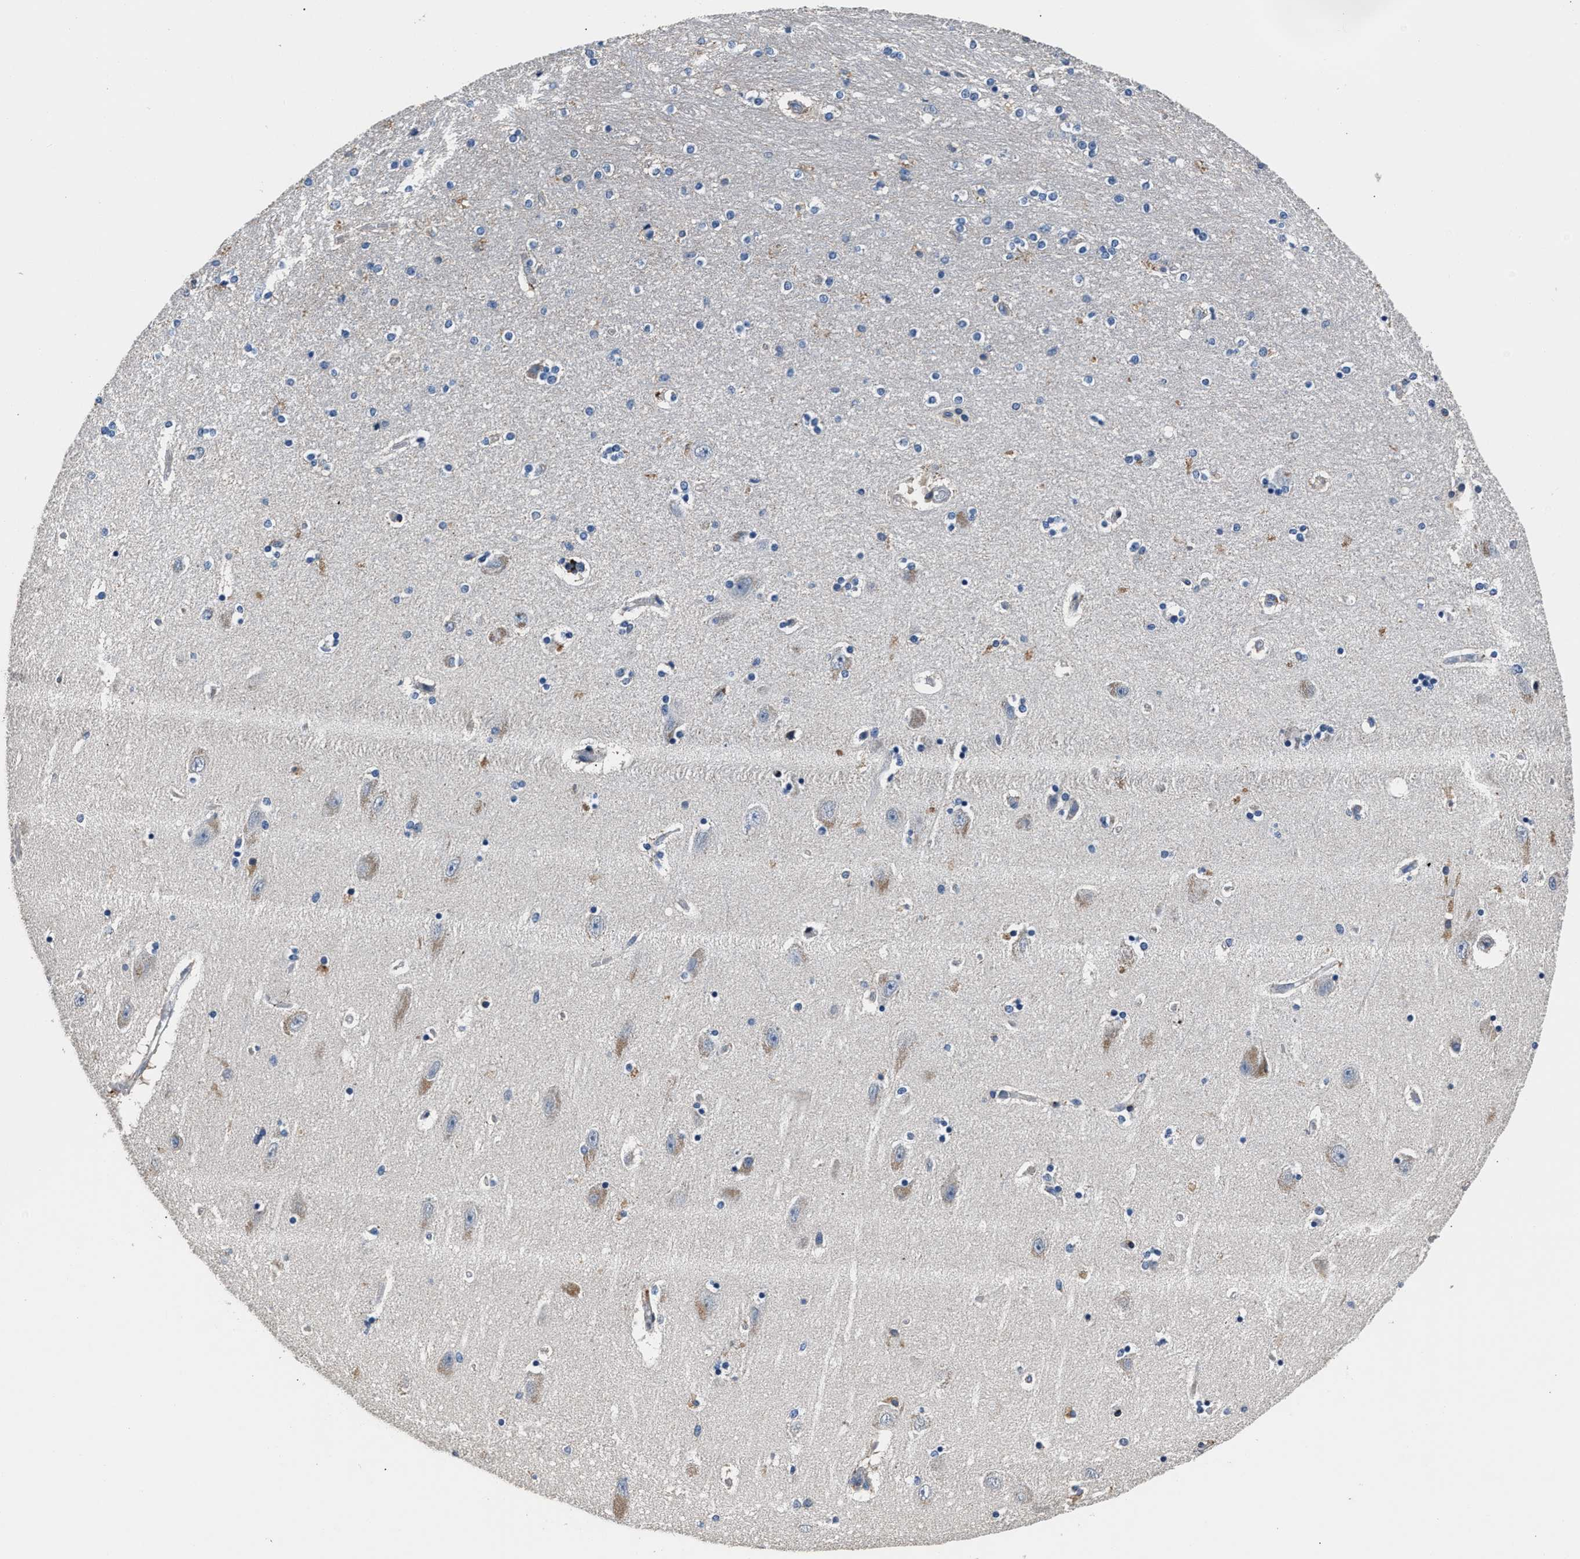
{"staining": {"intensity": "weak", "quantity": "<25%", "location": "cytoplasmic/membranous"}, "tissue": "hippocampus", "cell_type": "Glial cells", "image_type": "normal", "snomed": [{"axis": "morphology", "description": "Normal tissue, NOS"}, {"axis": "topography", "description": "Hippocampus"}], "caption": "Immunohistochemical staining of unremarkable human hippocampus displays no significant positivity in glial cells.", "gene": "DNAJC24", "patient": {"sex": "female", "age": 54}}